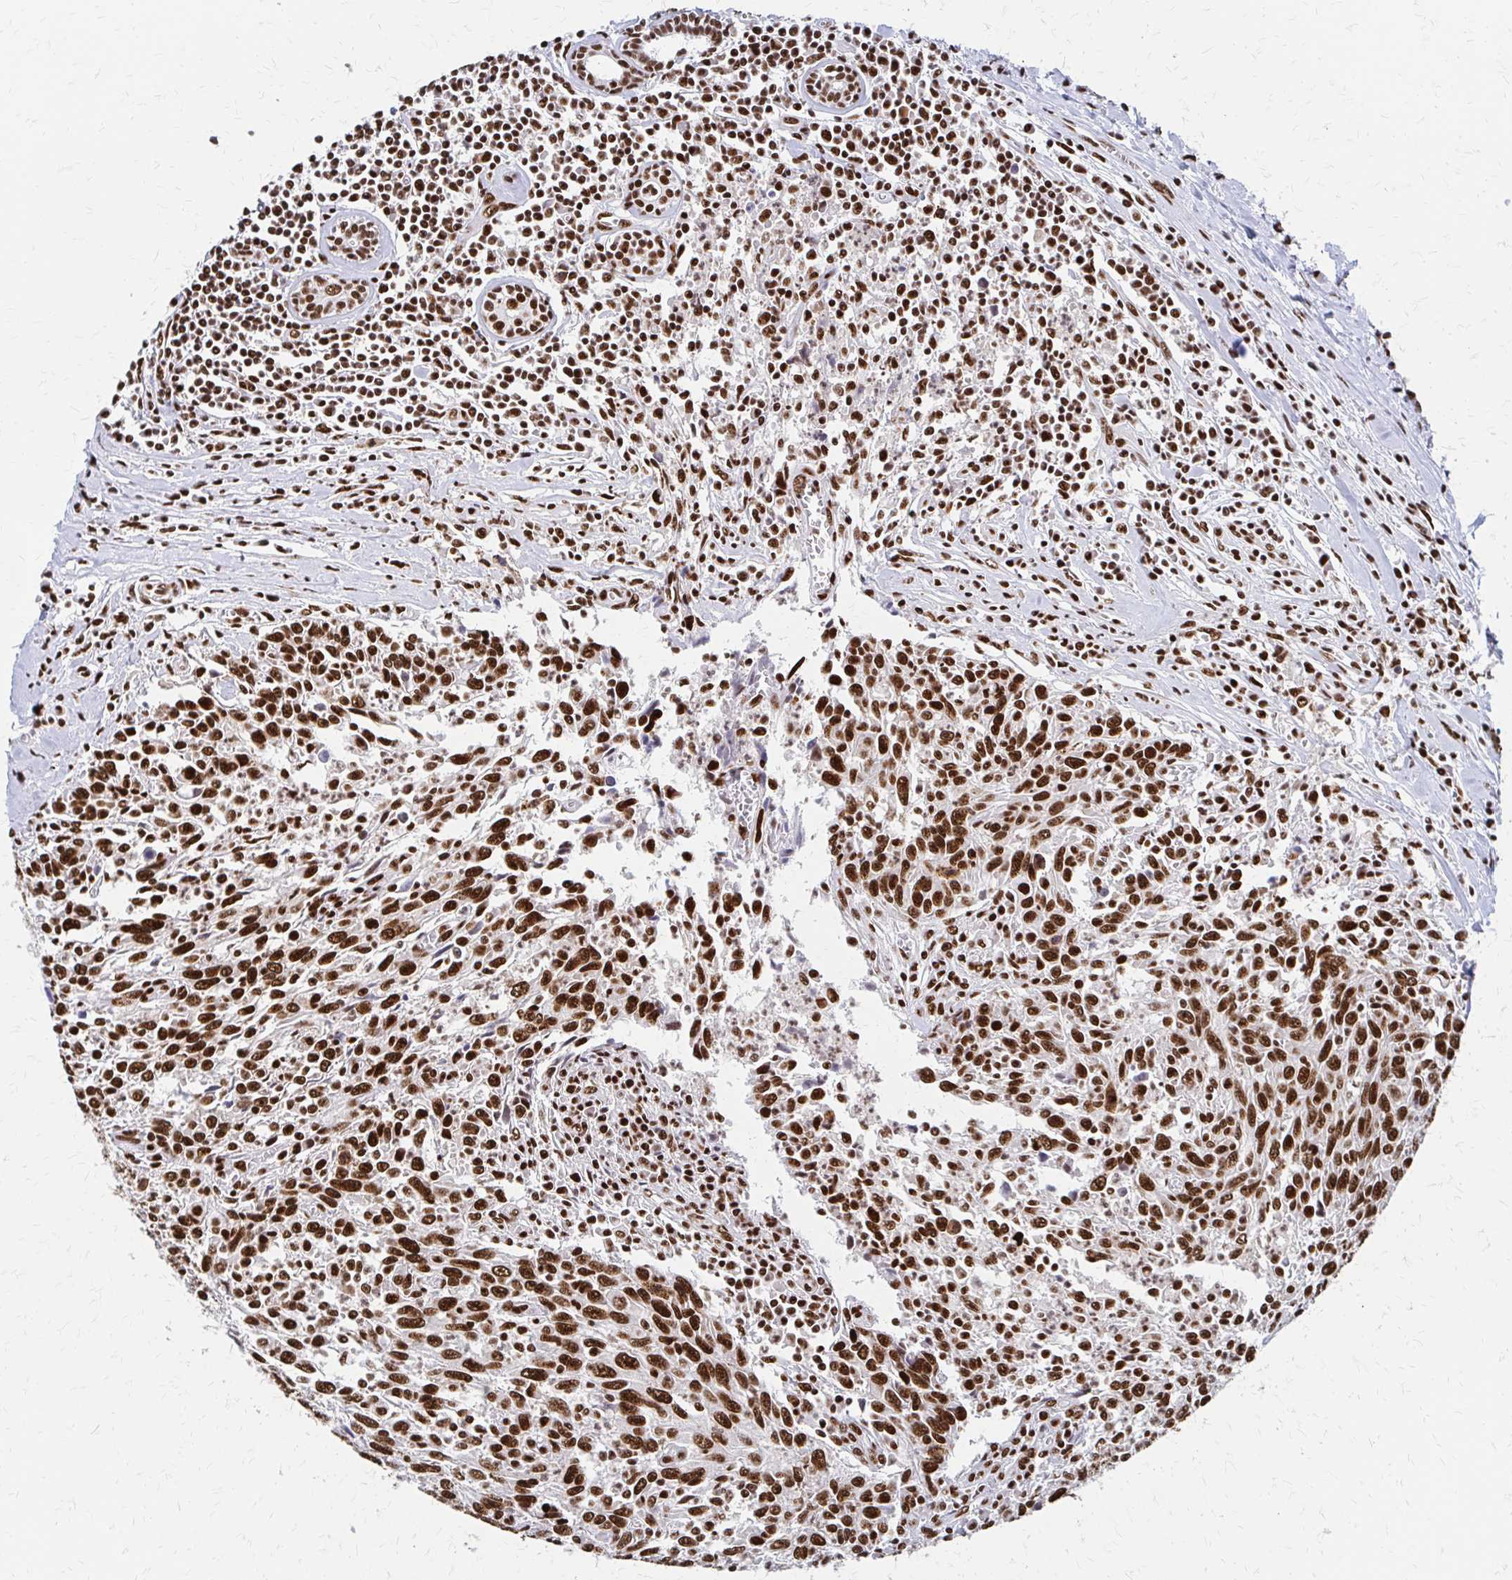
{"staining": {"intensity": "strong", "quantity": ">75%", "location": "nuclear"}, "tissue": "breast cancer", "cell_type": "Tumor cells", "image_type": "cancer", "snomed": [{"axis": "morphology", "description": "Duct carcinoma"}, {"axis": "topography", "description": "Breast"}], "caption": "This histopathology image exhibits breast cancer (intraductal carcinoma) stained with IHC to label a protein in brown. The nuclear of tumor cells show strong positivity for the protein. Nuclei are counter-stained blue.", "gene": "CNKSR3", "patient": {"sex": "female", "age": 50}}